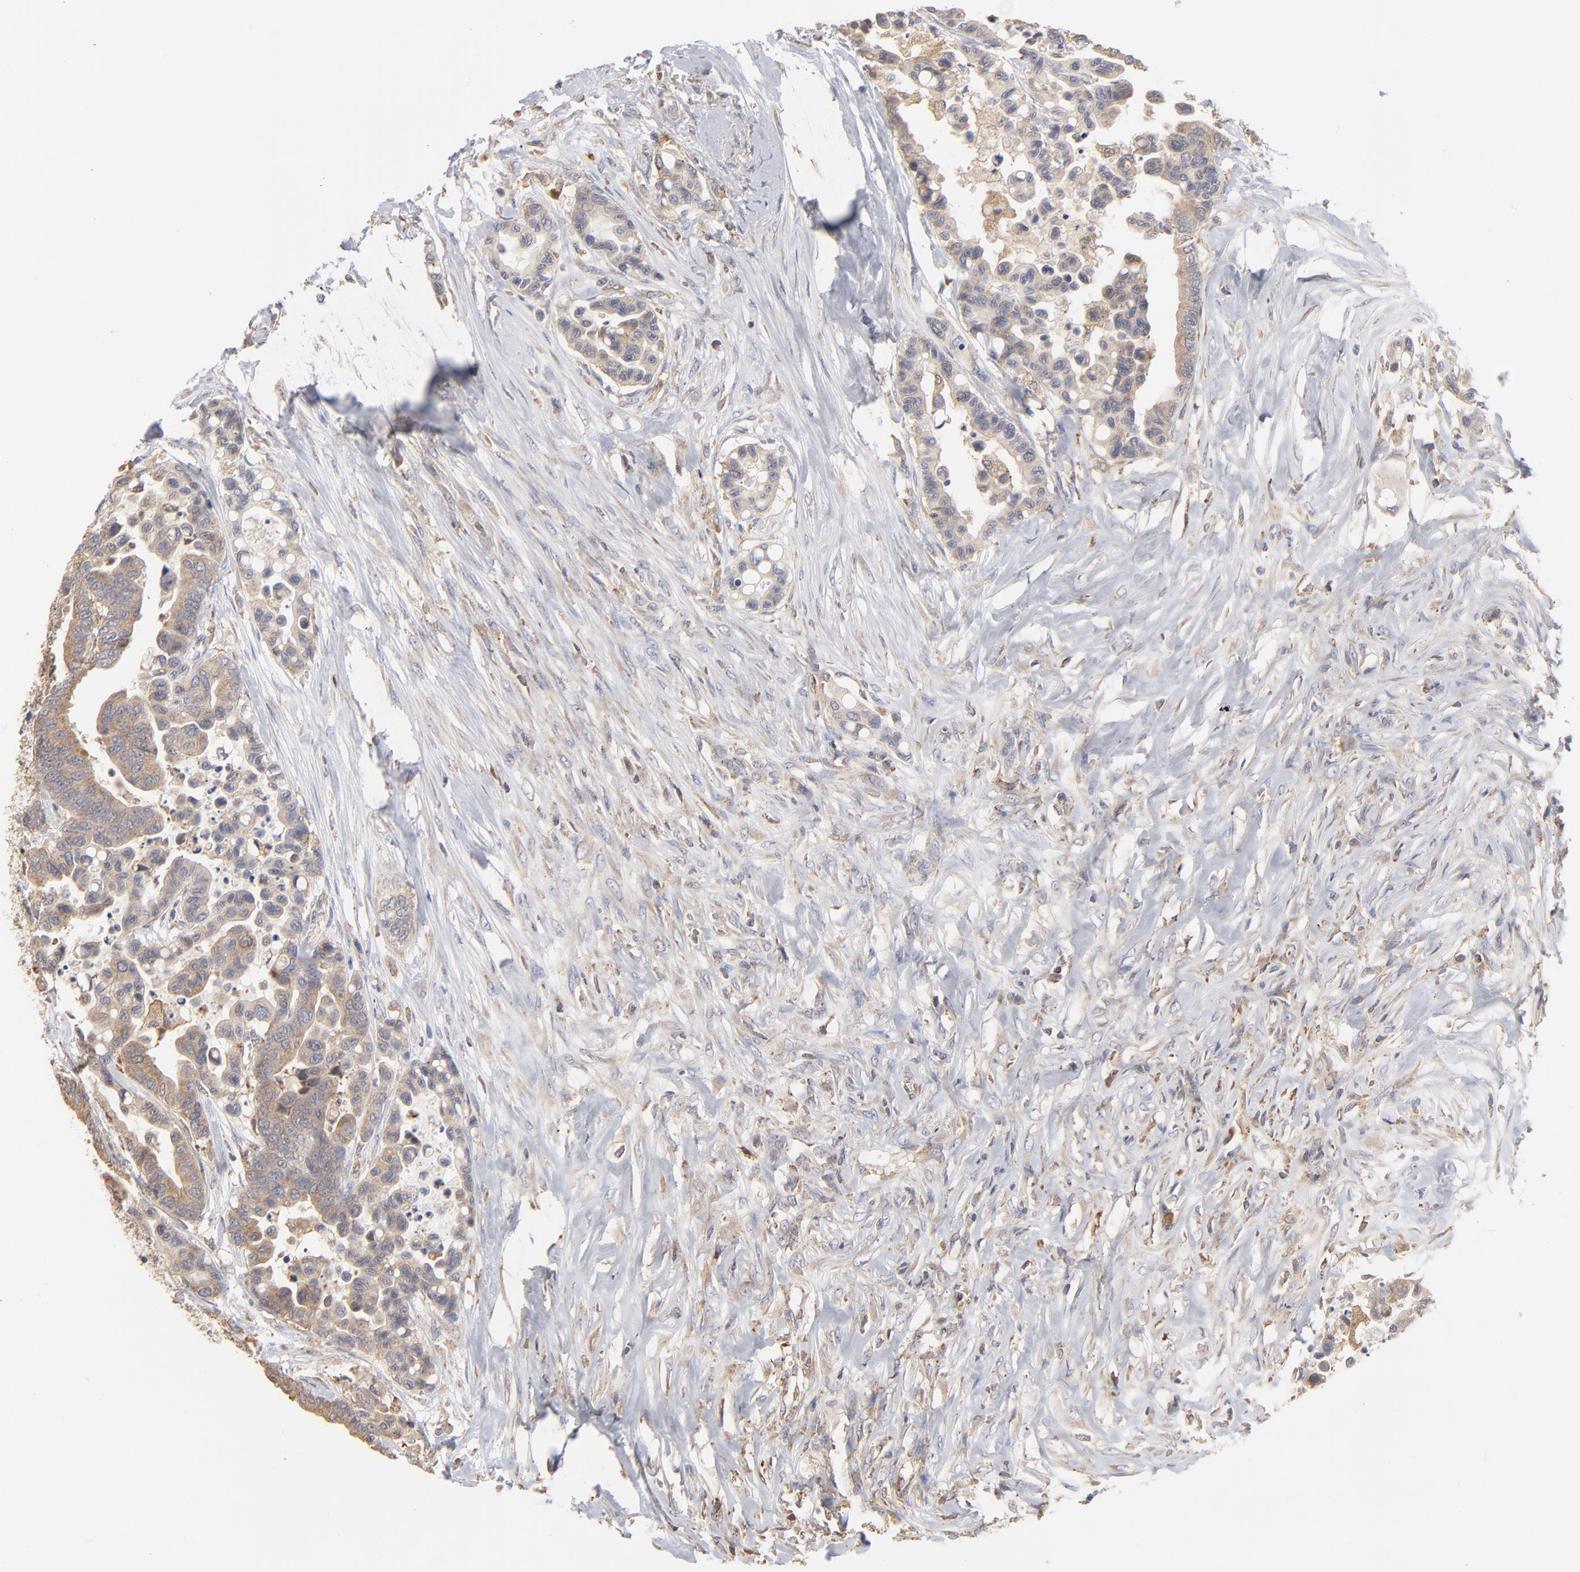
{"staining": {"intensity": "moderate", "quantity": "25%-75%", "location": "cytoplasmic/membranous"}, "tissue": "colorectal cancer", "cell_type": "Tumor cells", "image_type": "cancer", "snomed": [{"axis": "morphology", "description": "Adenocarcinoma, NOS"}, {"axis": "topography", "description": "Colon"}], "caption": "The histopathology image demonstrates immunohistochemical staining of colorectal cancer (adenocarcinoma). There is moderate cytoplasmic/membranous expression is appreciated in about 25%-75% of tumor cells.", "gene": "RNF213", "patient": {"sex": "male", "age": 82}}